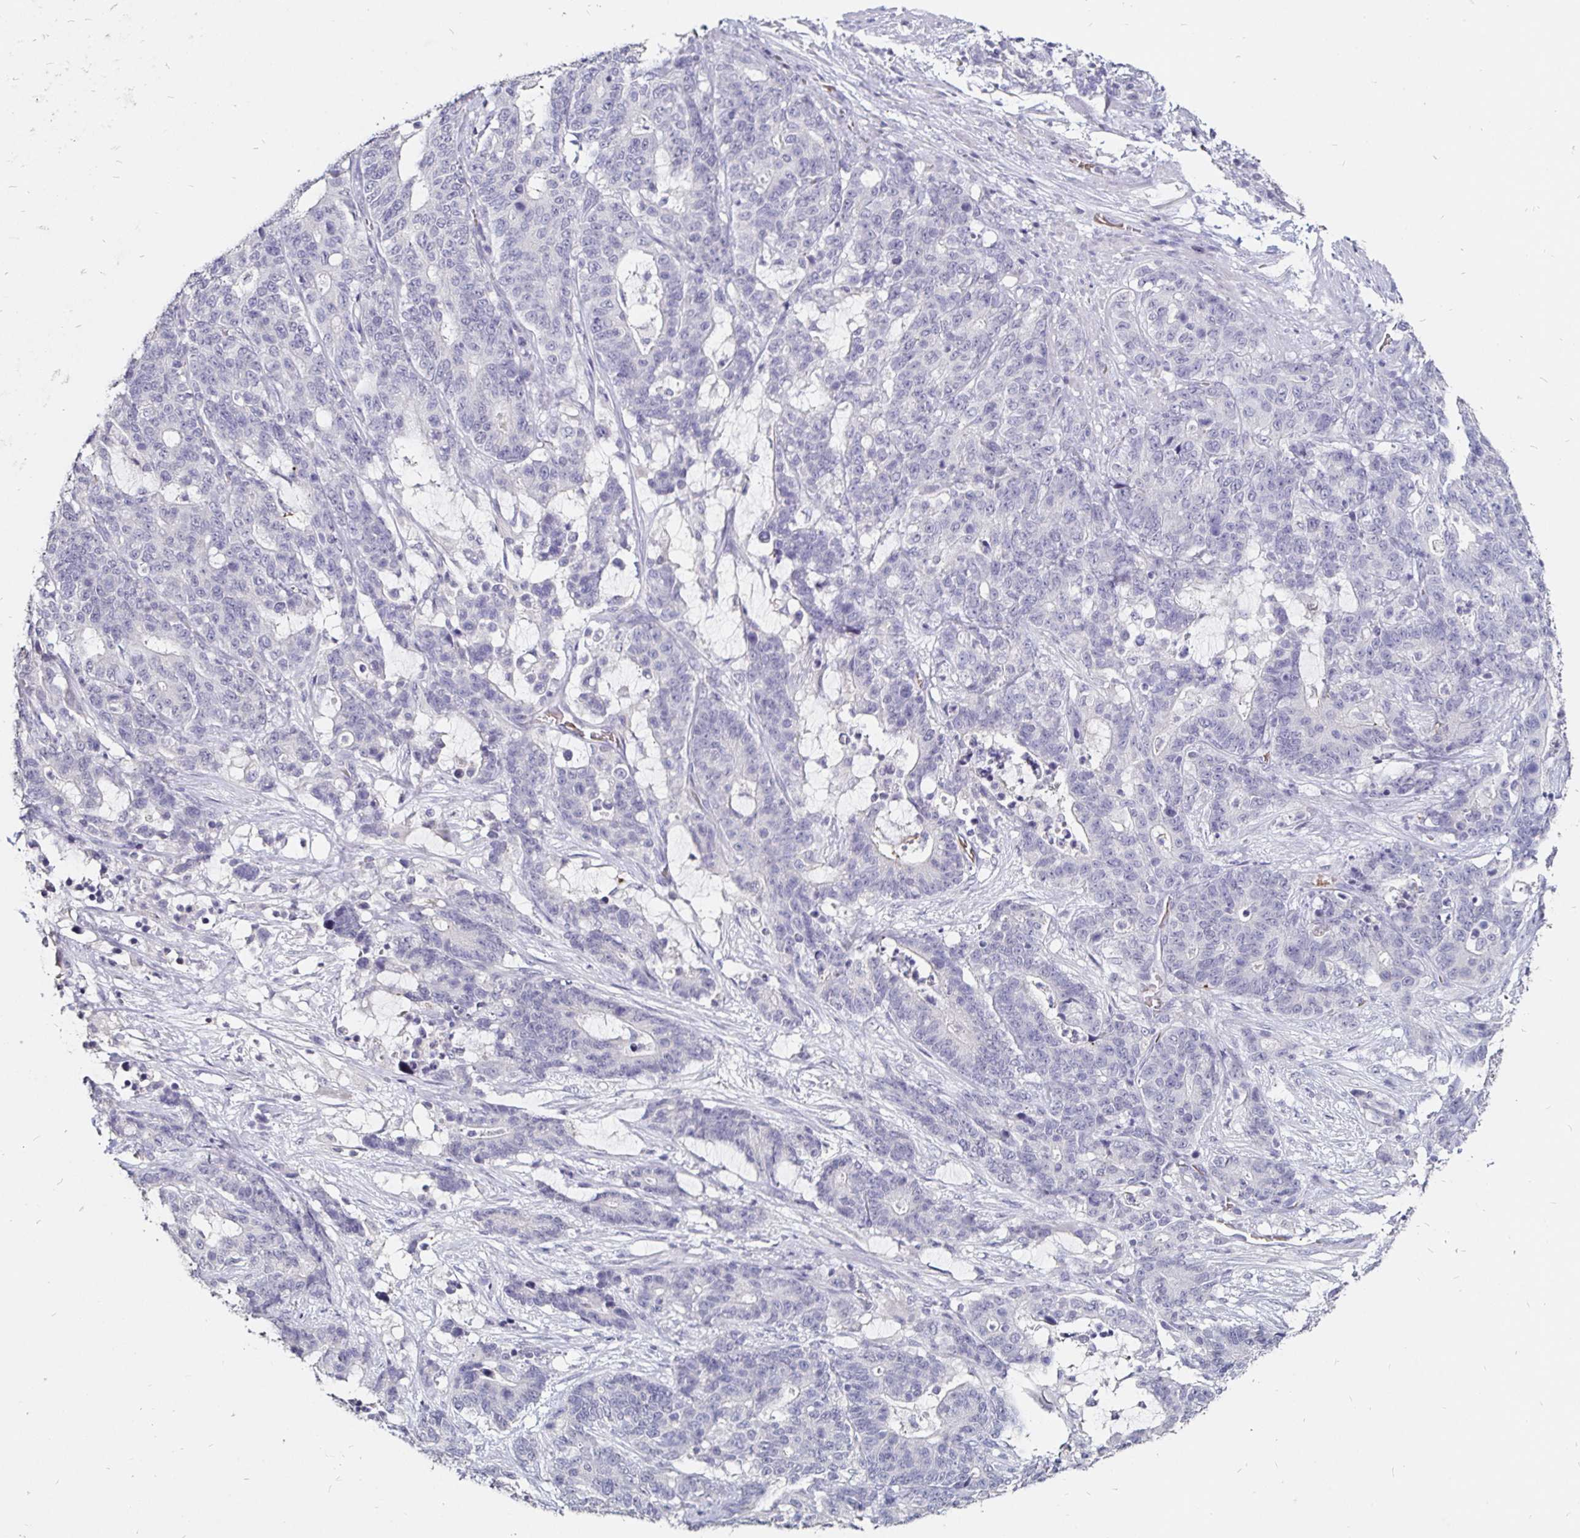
{"staining": {"intensity": "negative", "quantity": "none", "location": "none"}, "tissue": "stomach cancer", "cell_type": "Tumor cells", "image_type": "cancer", "snomed": [{"axis": "morphology", "description": "Normal tissue, NOS"}, {"axis": "morphology", "description": "Adenocarcinoma, NOS"}, {"axis": "topography", "description": "Stomach"}], "caption": "An immunohistochemistry (IHC) micrograph of stomach cancer (adenocarcinoma) is shown. There is no staining in tumor cells of stomach cancer (adenocarcinoma). The staining is performed using DAB (3,3'-diaminobenzidine) brown chromogen with nuclei counter-stained in using hematoxylin.", "gene": "FAIM2", "patient": {"sex": "female", "age": 64}}